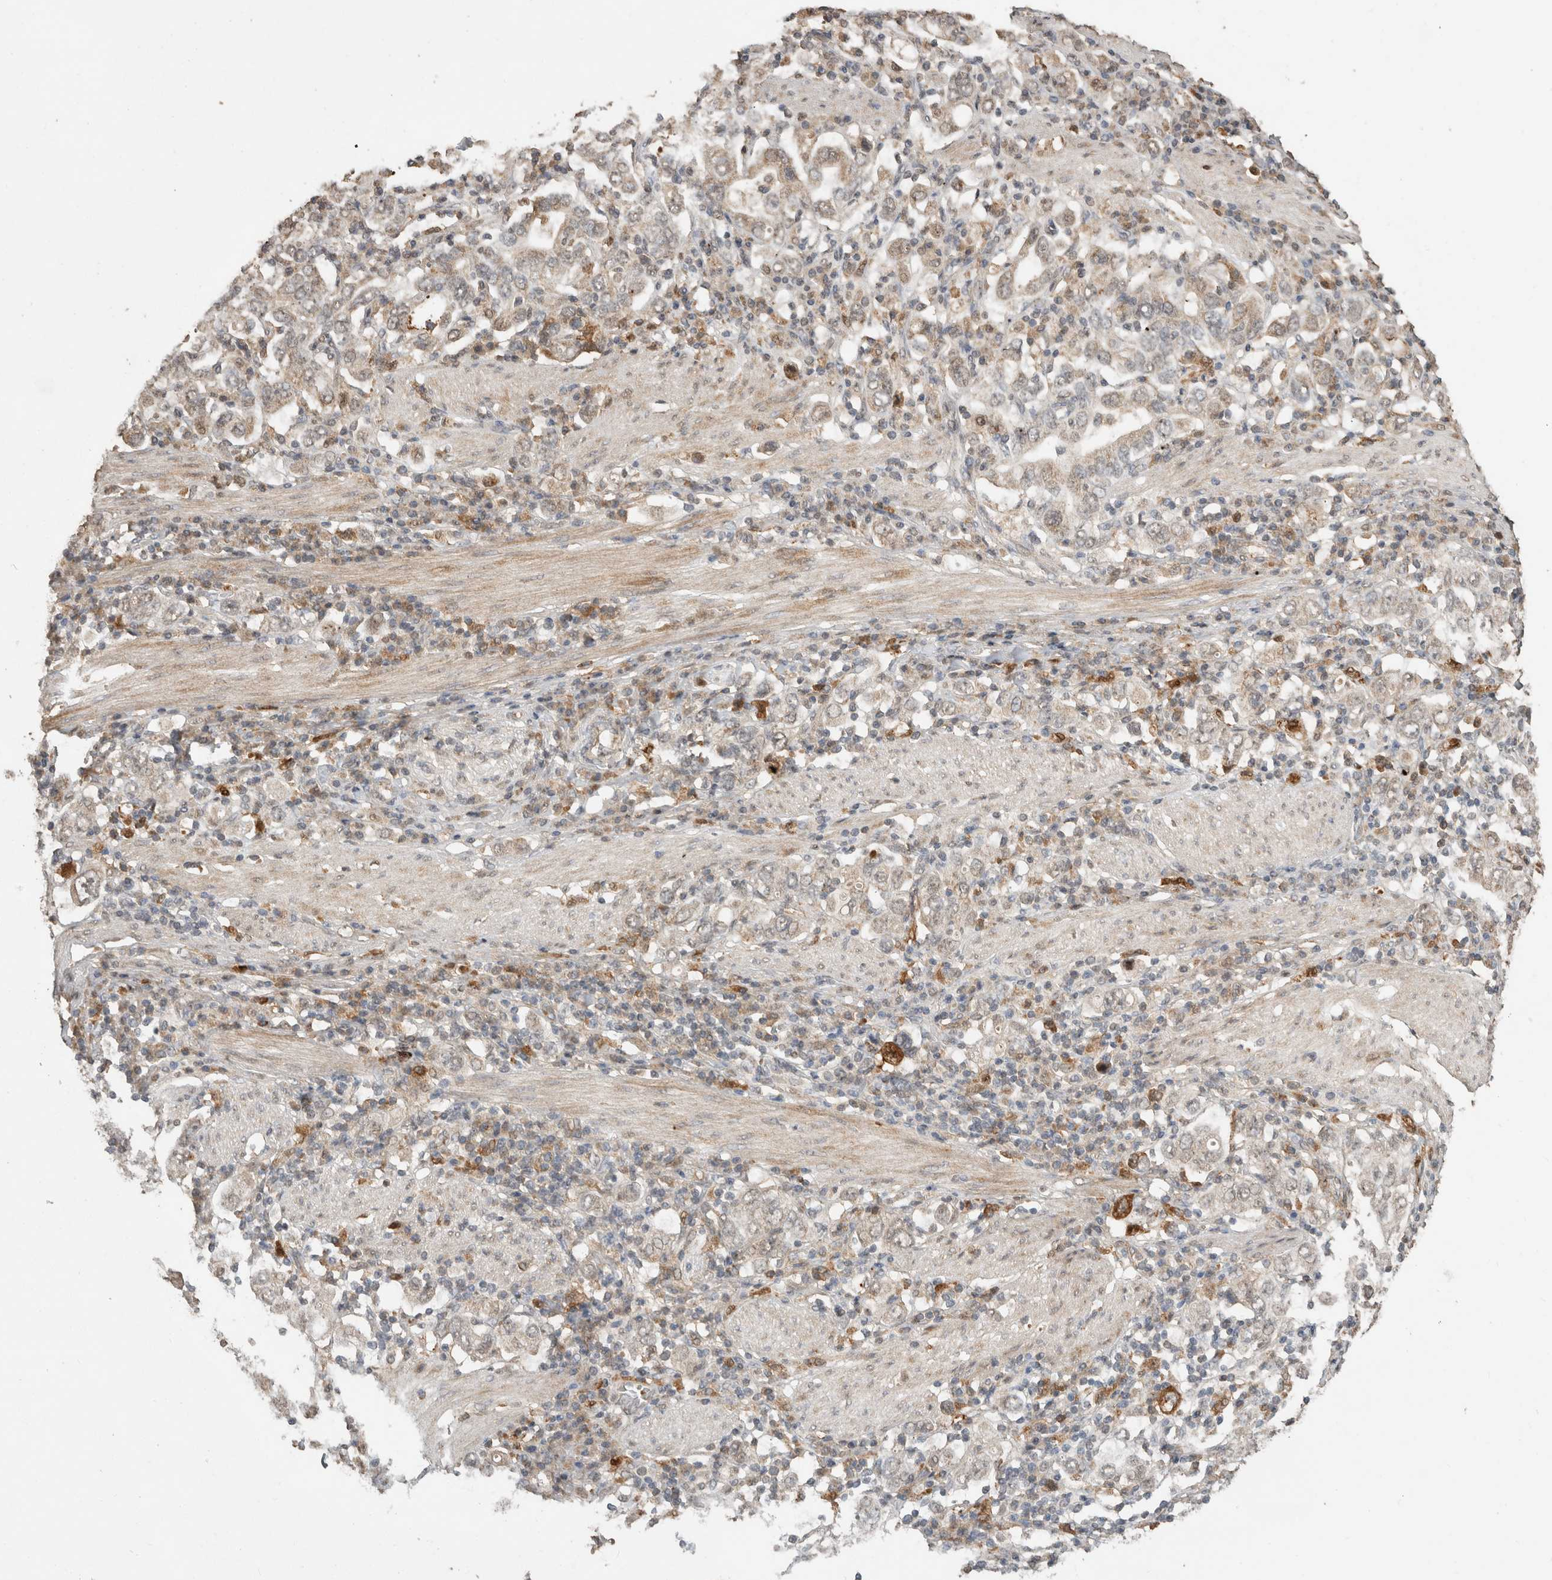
{"staining": {"intensity": "moderate", "quantity": "<25%", "location": "cytoplasmic/membranous"}, "tissue": "stomach cancer", "cell_type": "Tumor cells", "image_type": "cancer", "snomed": [{"axis": "morphology", "description": "Adenocarcinoma, NOS"}, {"axis": "topography", "description": "Stomach, upper"}], "caption": "Stomach cancer (adenocarcinoma) stained with a protein marker demonstrates moderate staining in tumor cells.", "gene": "FAM3A", "patient": {"sex": "male", "age": 62}}